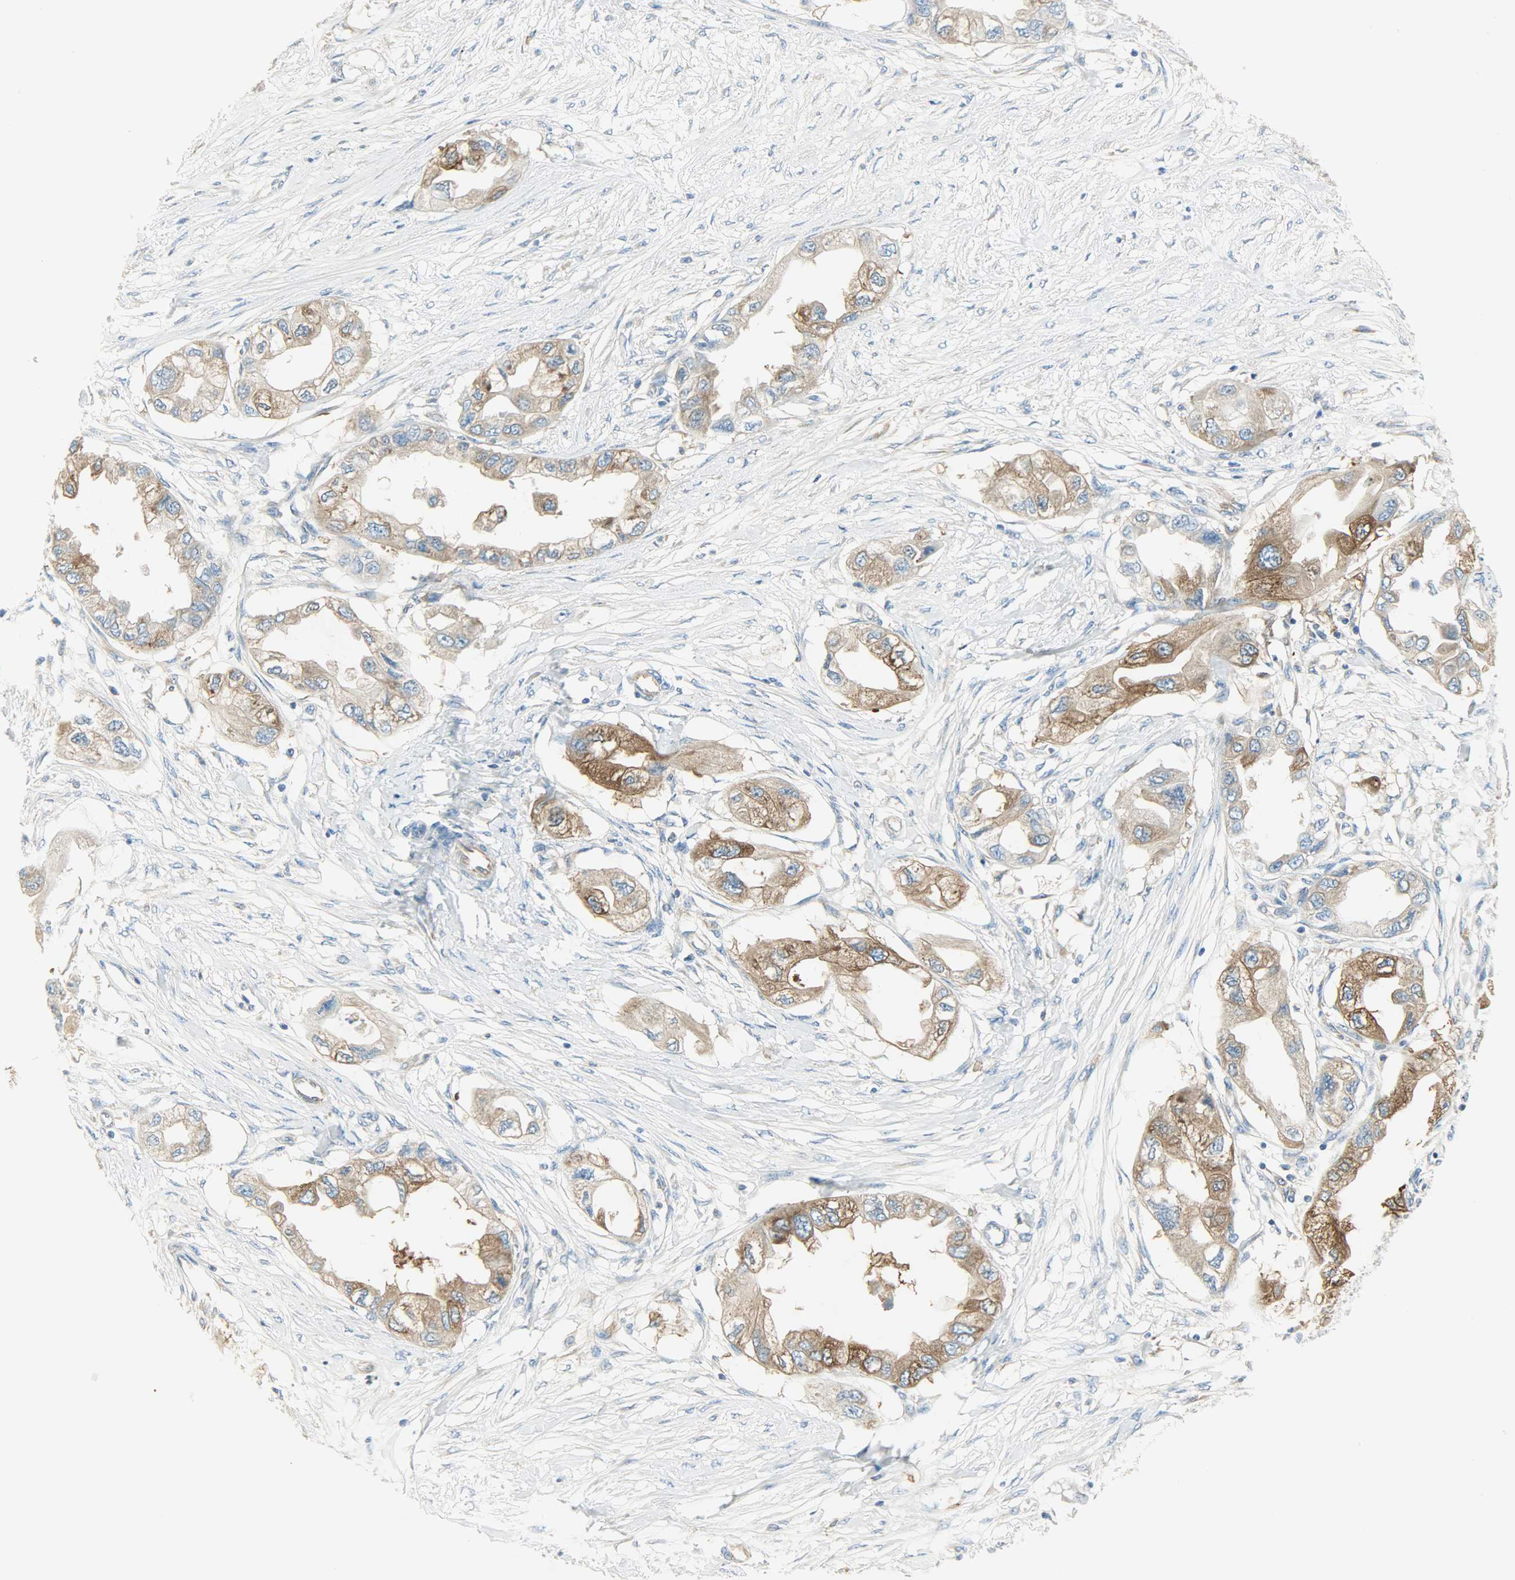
{"staining": {"intensity": "strong", "quantity": ">75%", "location": "cytoplasmic/membranous"}, "tissue": "endometrial cancer", "cell_type": "Tumor cells", "image_type": "cancer", "snomed": [{"axis": "morphology", "description": "Adenocarcinoma, NOS"}, {"axis": "topography", "description": "Endometrium"}], "caption": "Immunohistochemical staining of human endometrial cancer (adenocarcinoma) demonstrates high levels of strong cytoplasmic/membranous expression in approximately >75% of tumor cells. The staining was performed using DAB to visualize the protein expression in brown, while the nuclei were stained in blue with hematoxylin (Magnification: 20x).", "gene": "WARS1", "patient": {"sex": "female", "age": 67}}